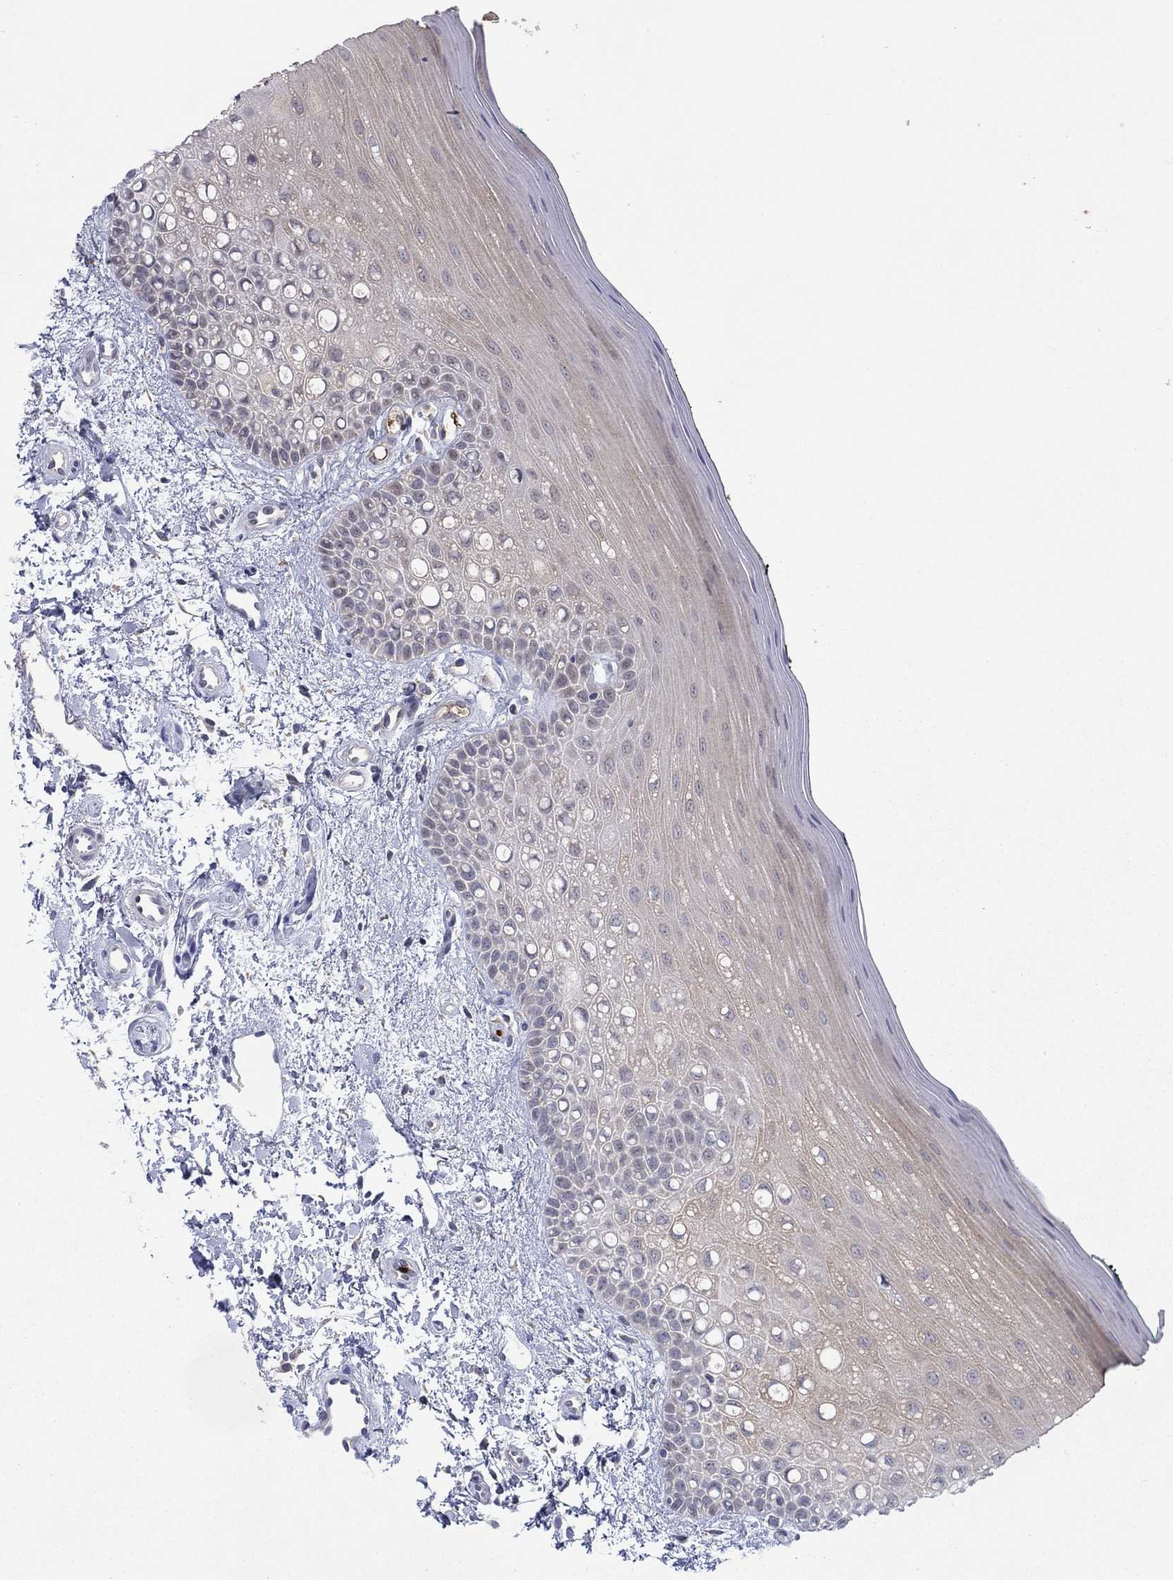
{"staining": {"intensity": "weak", "quantity": ">75%", "location": "cytoplasmic/membranous"}, "tissue": "oral mucosa", "cell_type": "Squamous epithelial cells", "image_type": "normal", "snomed": [{"axis": "morphology", "description": "Normal tissue, NOS"}, {"axis": "topography", "description": "Oral tissue"}], "caption": "Immunohistochemistry (IHC) image of unremarkable oral mucosa: human oral mucosa stained using immunohistochemistry displays low levels of weak protein expression localized specifically in the cytoplasmic/membranous of squamous epithelial cells, appearing as a cytoplasmic/membranous brown color.", "gene": "MTRFR", "patient": {"sex": "female", "age": 78}}